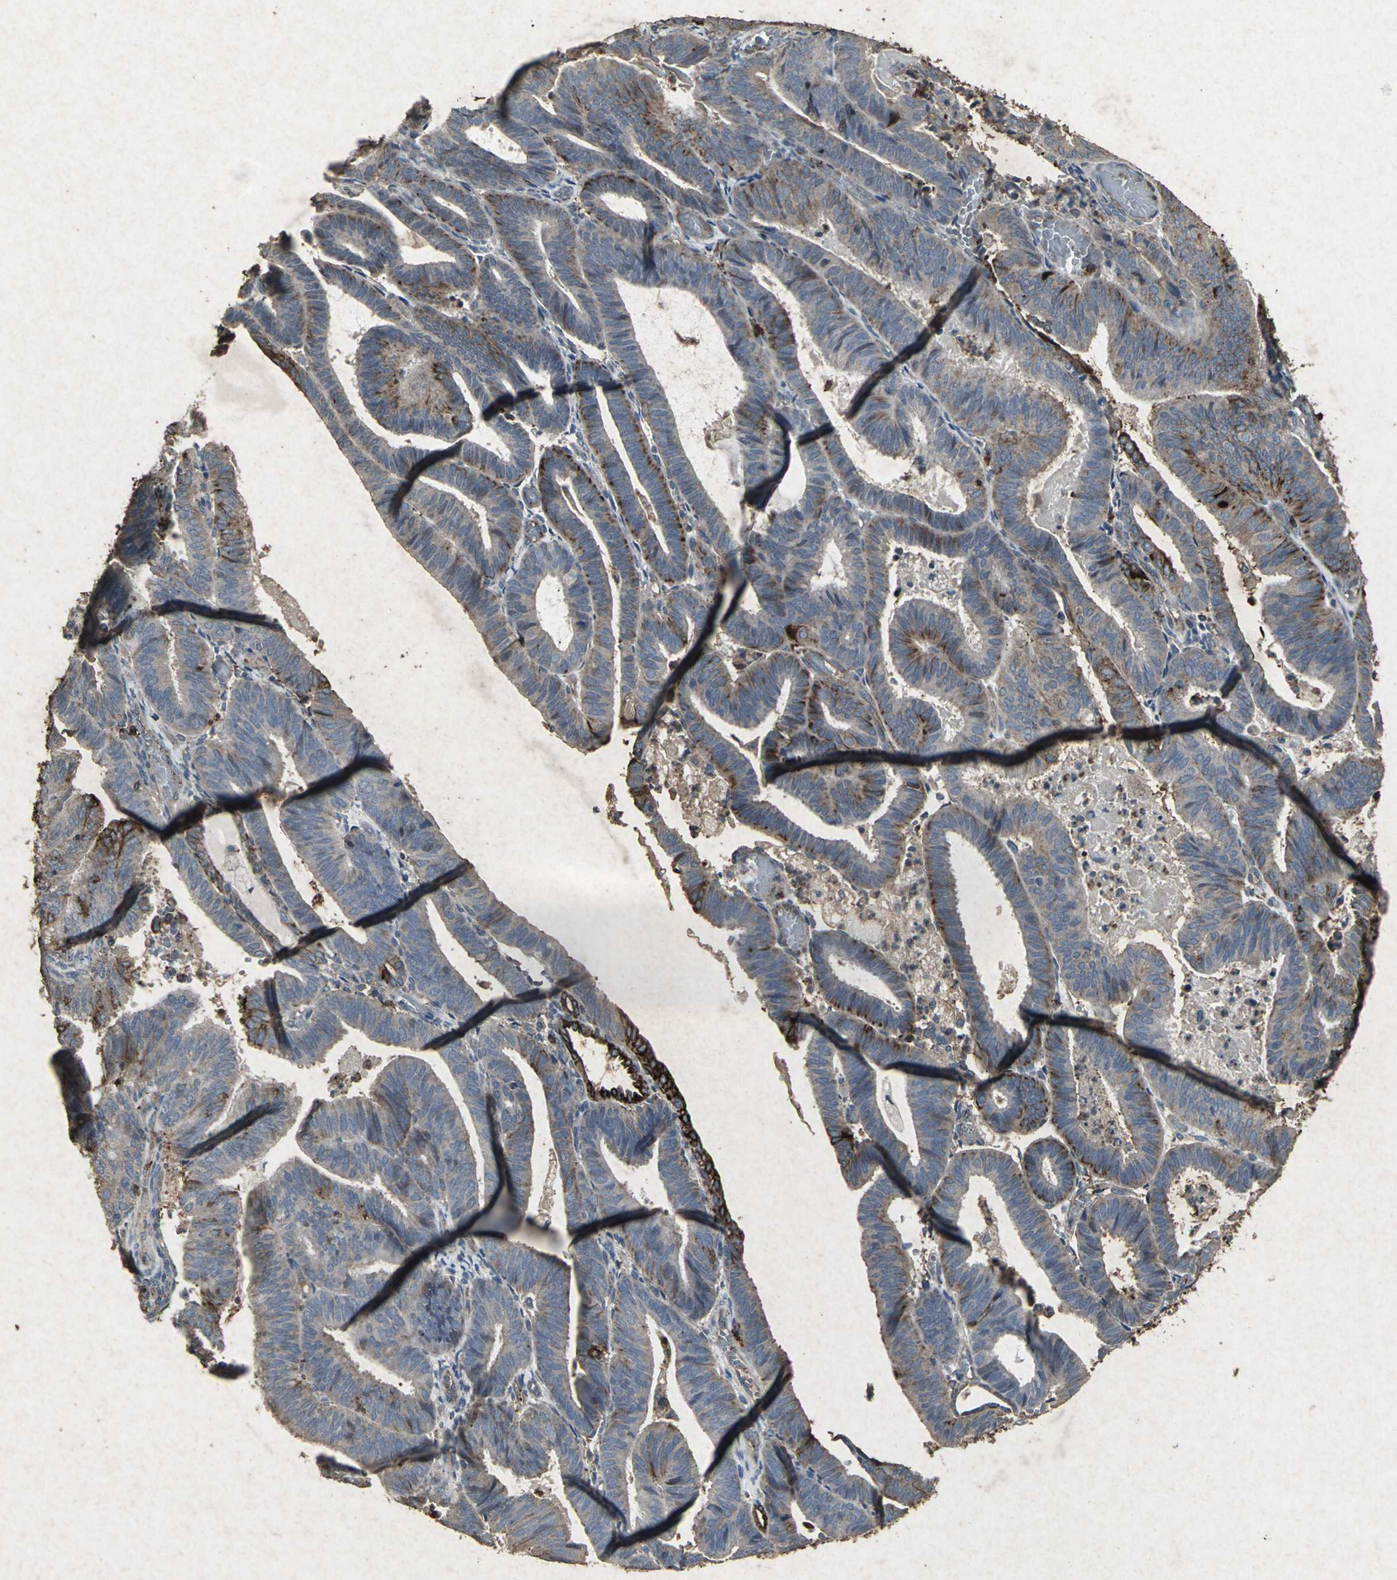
{"staining": {"intensity": "strong", "quantity": "25%-75%", "location": "cytoplasmic/membranous"}, "tissue": "endometrial cancer", "cell_type": "Tumor cells", "image_type": "cancer", "snomed": [{"axis": "morphology", "description": "Adenocarcinoma, NOS"}, {"axis": "topography", "description": "Uterus"}], "caption": "Endometrial cancer stained for a protein displays strong cytoplasmic/membranous positivity in tumor cells. (Stains: DAB (3,3'-diaminobenzidine) in brown, nuclei in blue, Microscopy: brightfield microscopy at high magnification).", "gene": "CCR9", "patient": {"sex": "female", "age": 60}}